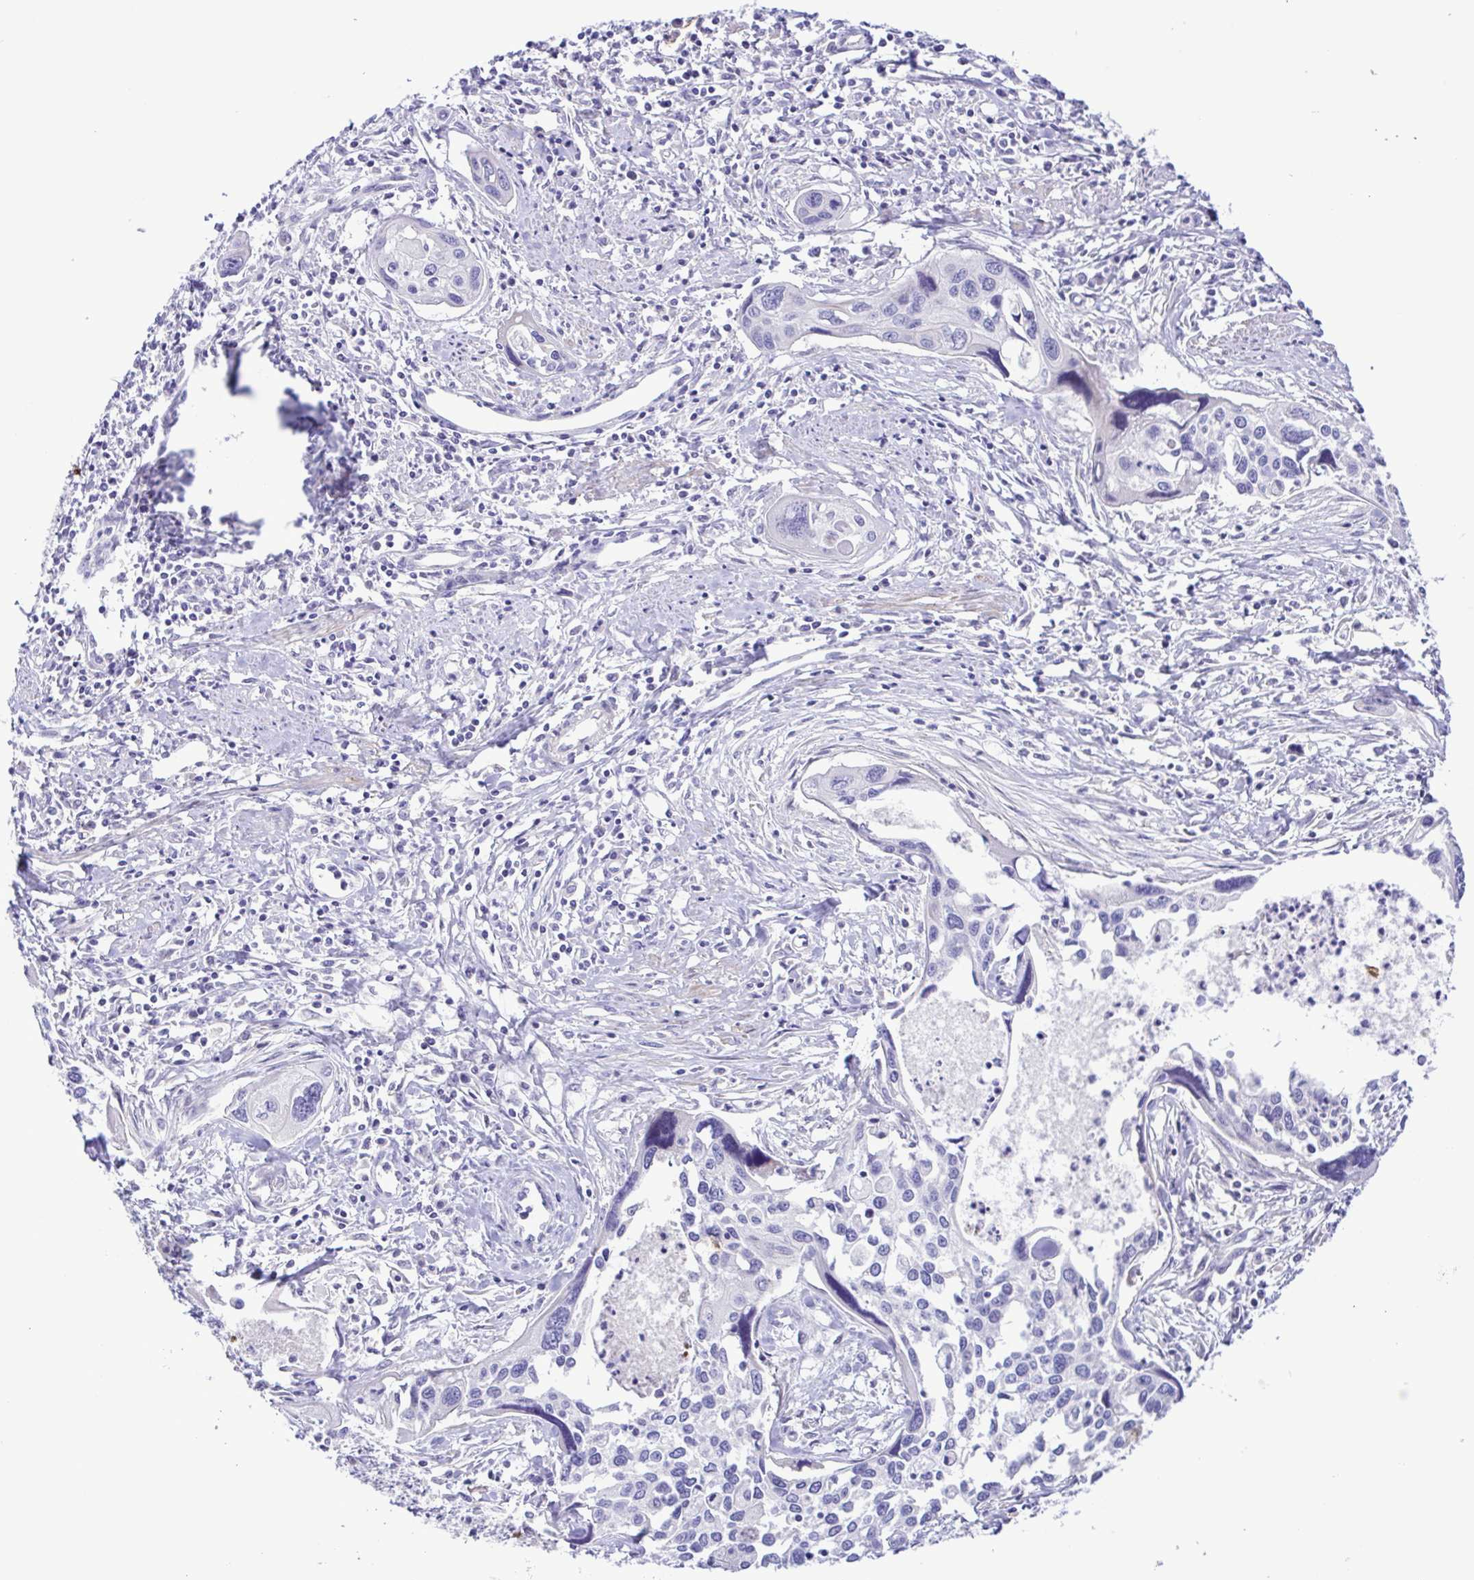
{"staining": {"intensity": "negative", "quantity": "none", "location": "none"}, "tissue": "cervical cancer", "cell_type": "Tumor cells", "image_type": "cancer", "snomed": [{"axis": "morphology", "description": "Squamous cell carcinoma, NOS"}, {"axis": "topography", "description": "Cervix"}], "caption": "Tumor cells are negative for brown protein staining in cervical squamous cell carcinoma.", "gene": "GABBR2", "patient": {"sex": "female", "age": 31}}